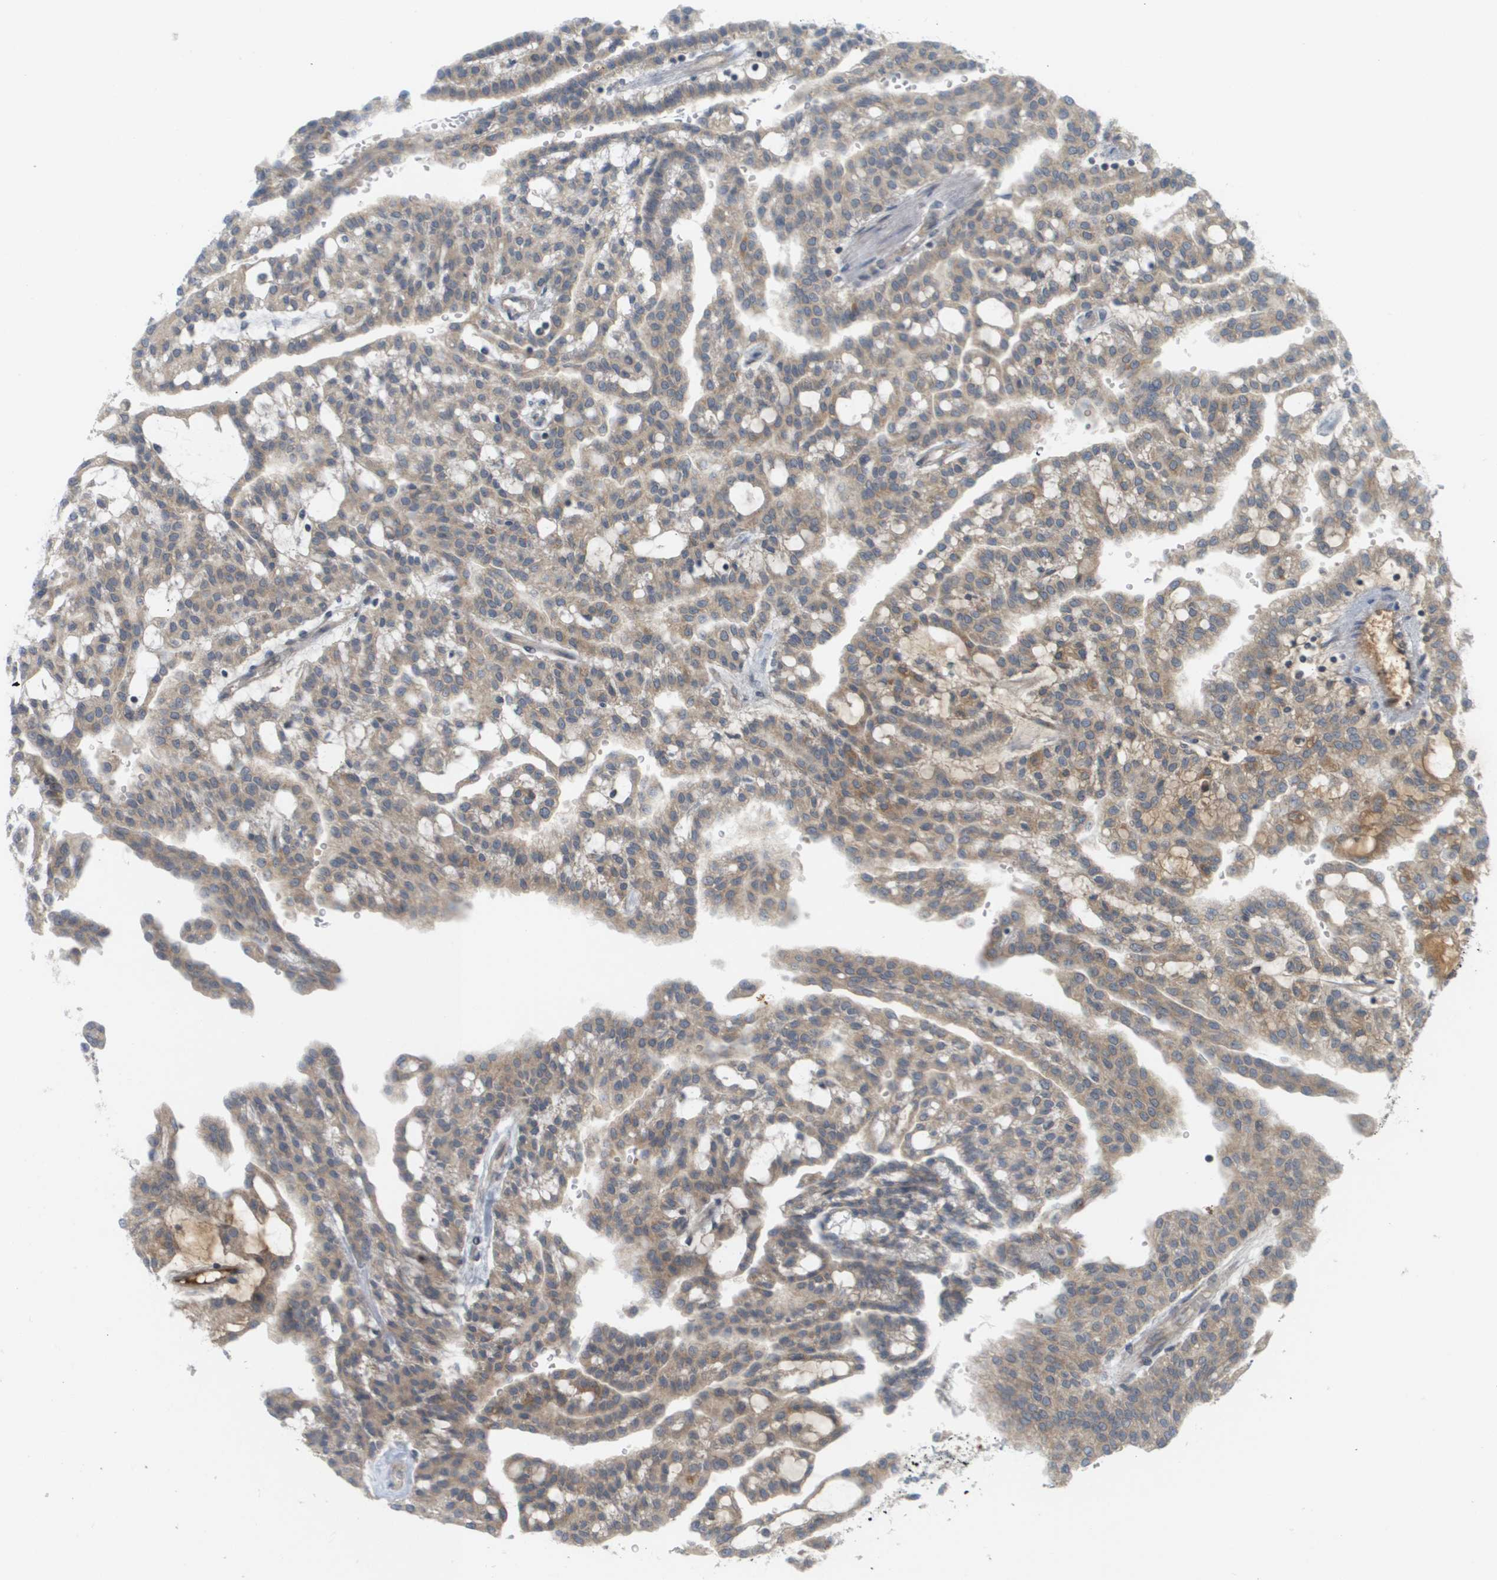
{"staining": {"intensity": "weak", "quantity": ">75%", "location": "cytoplasmic/membranous"}, "tissue": "renal cancer", "cell_type": "Tumor cells", "image_type": "cancer", "snomed": [{"axis": "morphology", "description": "Adenocarcinoma, NOS"}, {"axis": "topography", "description": "Kidney"}], "caption": "Human renal adenocarcinoma stained with a brown dye reveals weak cytoplasmic/membranous positive expression in approximately >75% of tumor cells.", "gene": "PROC", "patient": {"sex": "male", "age": 63}}